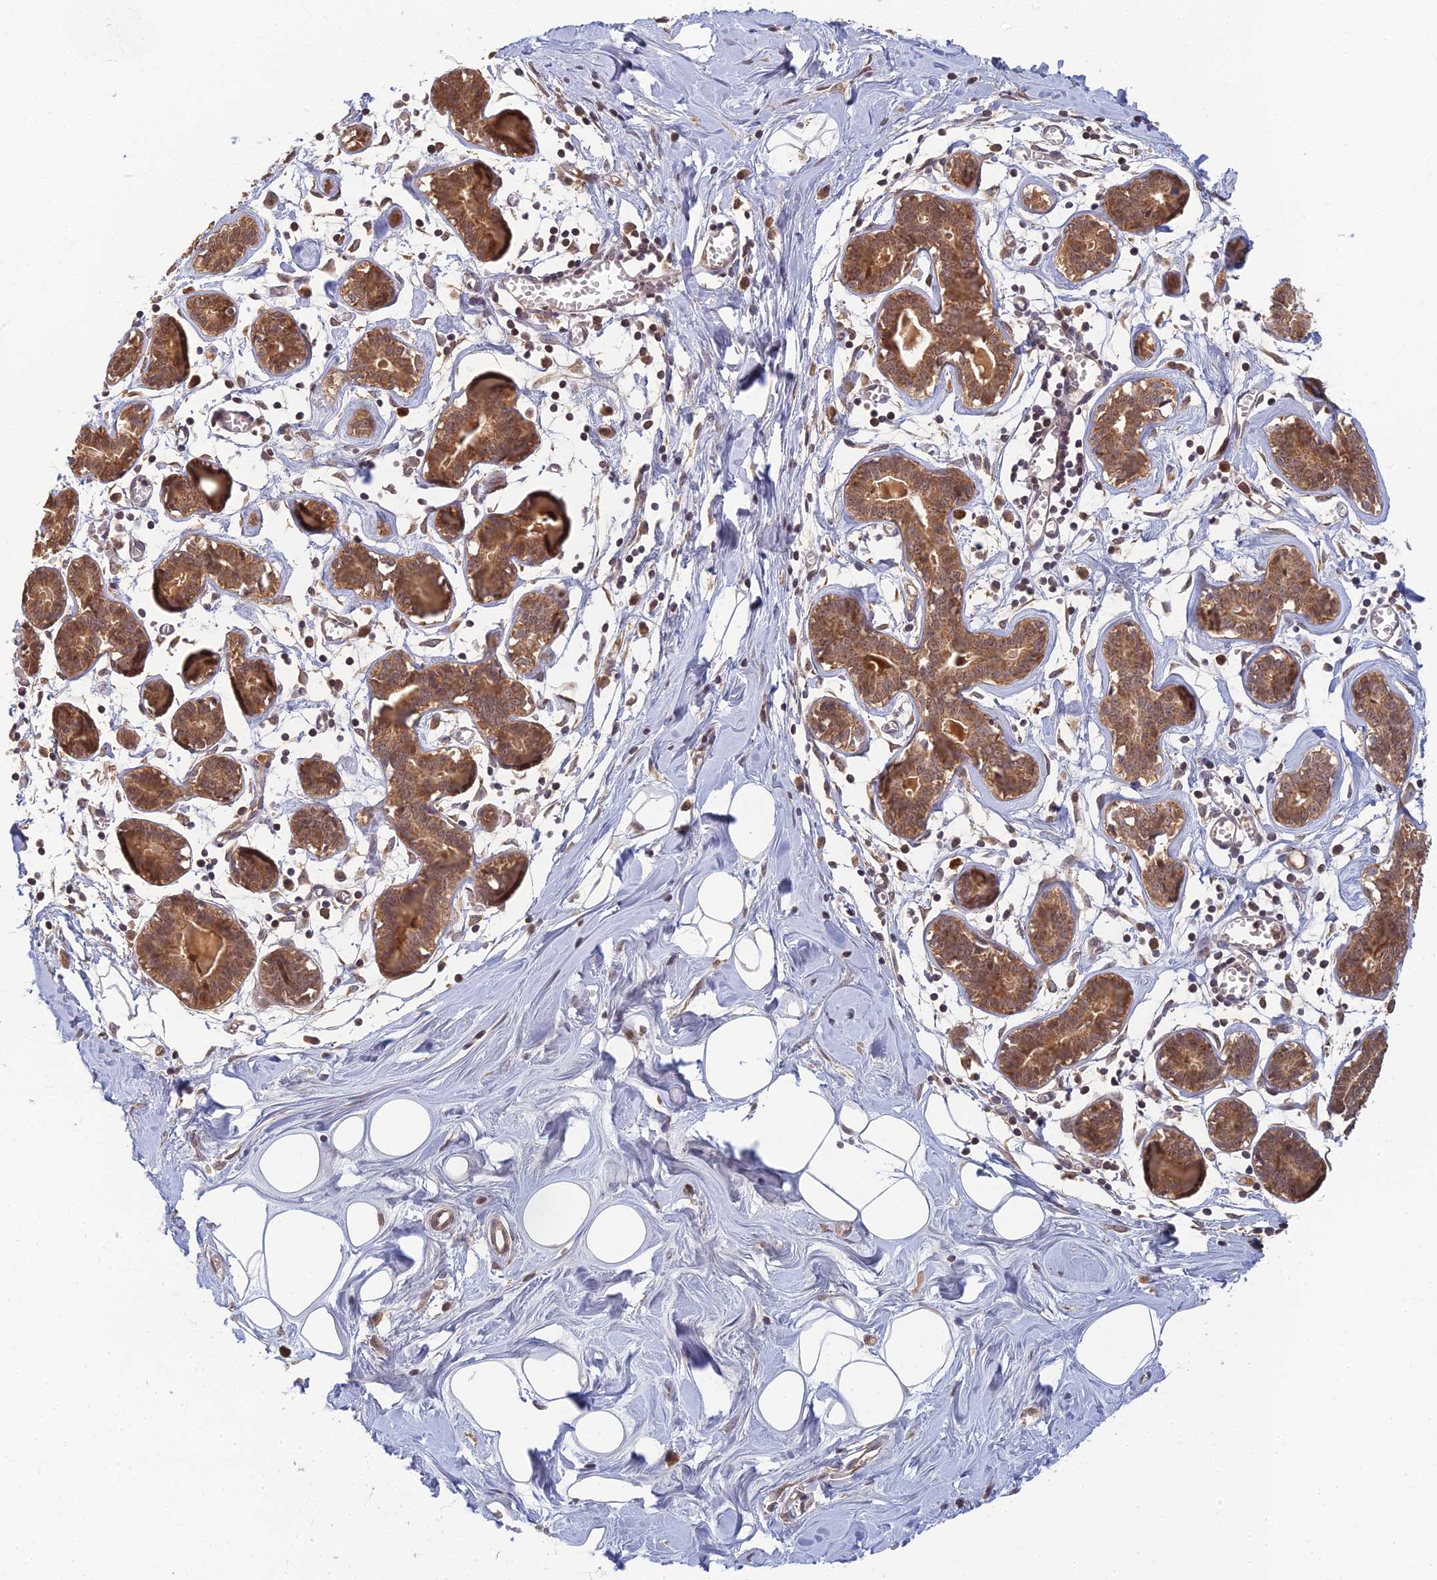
{"staining": {"intensity": "negative", "quantity": "none", "location": "none"}, "tissue": "breast", "cell_type": "Adipocytes", "image_type": "normal", "snomed": [{"axis": "morphology", "description": "Normal tissue, NOS"}, {"axis": "topography", "description": "Breast"}], "caption": "Immunohistochemistry of normal human breast demonstrates no expression in adipocytes.", "gene": "RGL3", "patient": {"sex": "female", "age": 27}}